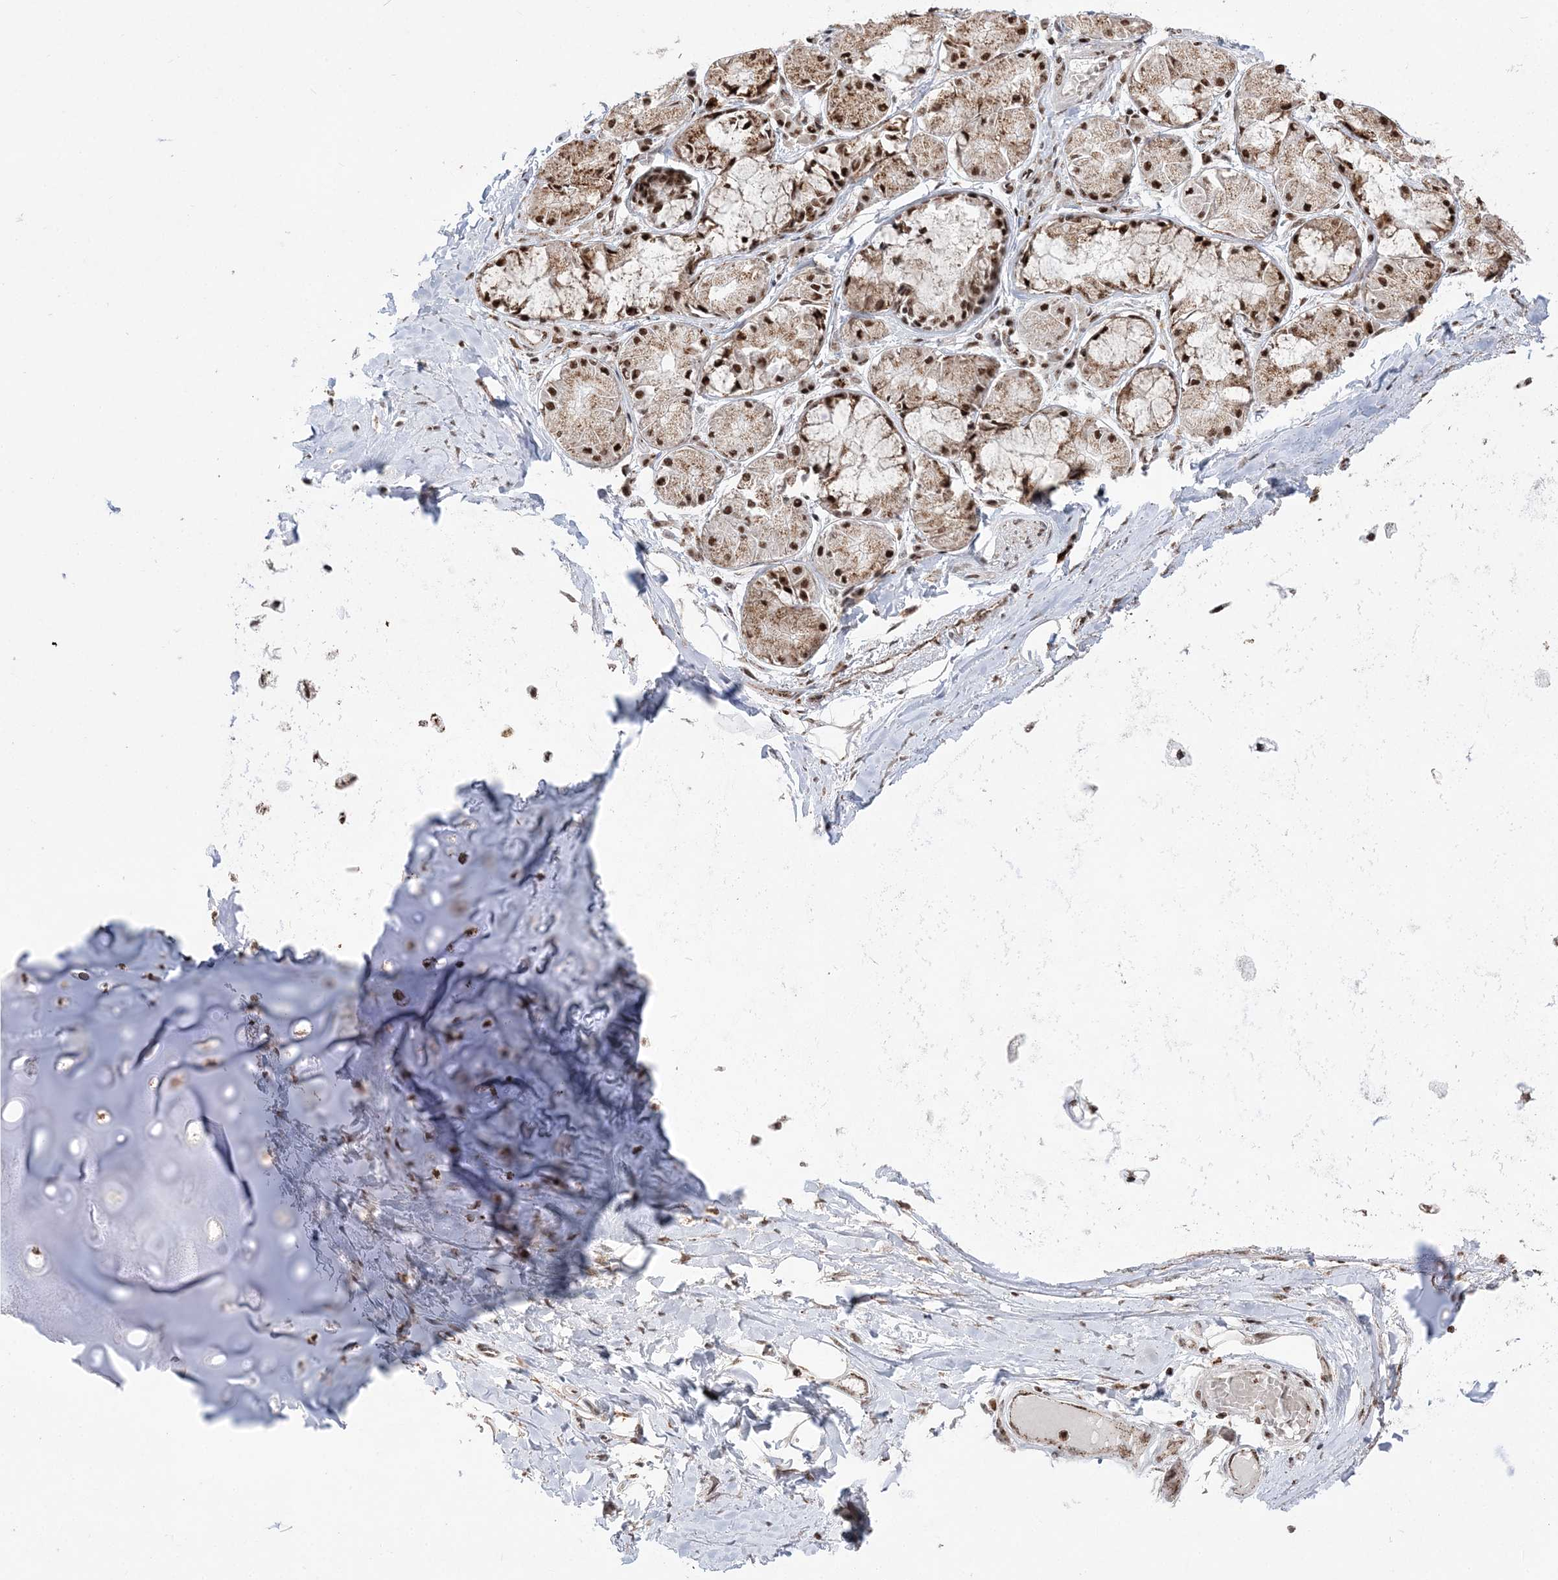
{"staining": {"intensity": "strong", "quantity": ">75%", "location": "nuclear"}, "tissue": "adipose tissue", "cell_type": "Adipocytes", "image_type": "normal", "snomed": [{"axis": "morphology", "description": "Normal tissue, NOS"}, {"axis": "topography", "description": "Cartilage tissue"}, {"axis": "topography", "description": "Bronchus"}, {"axis": "topography", "description": "Lung"}, {"axis": "topography", "description": "Peripheral nerve tissue"}], "caption": "Adipocytes exhibit high levels of strong nuclear positivity in approximately >75% of cells in normal human adipose tissue.", "gene": "RBM17", "patient": {"sex": "female", "age": 49}}